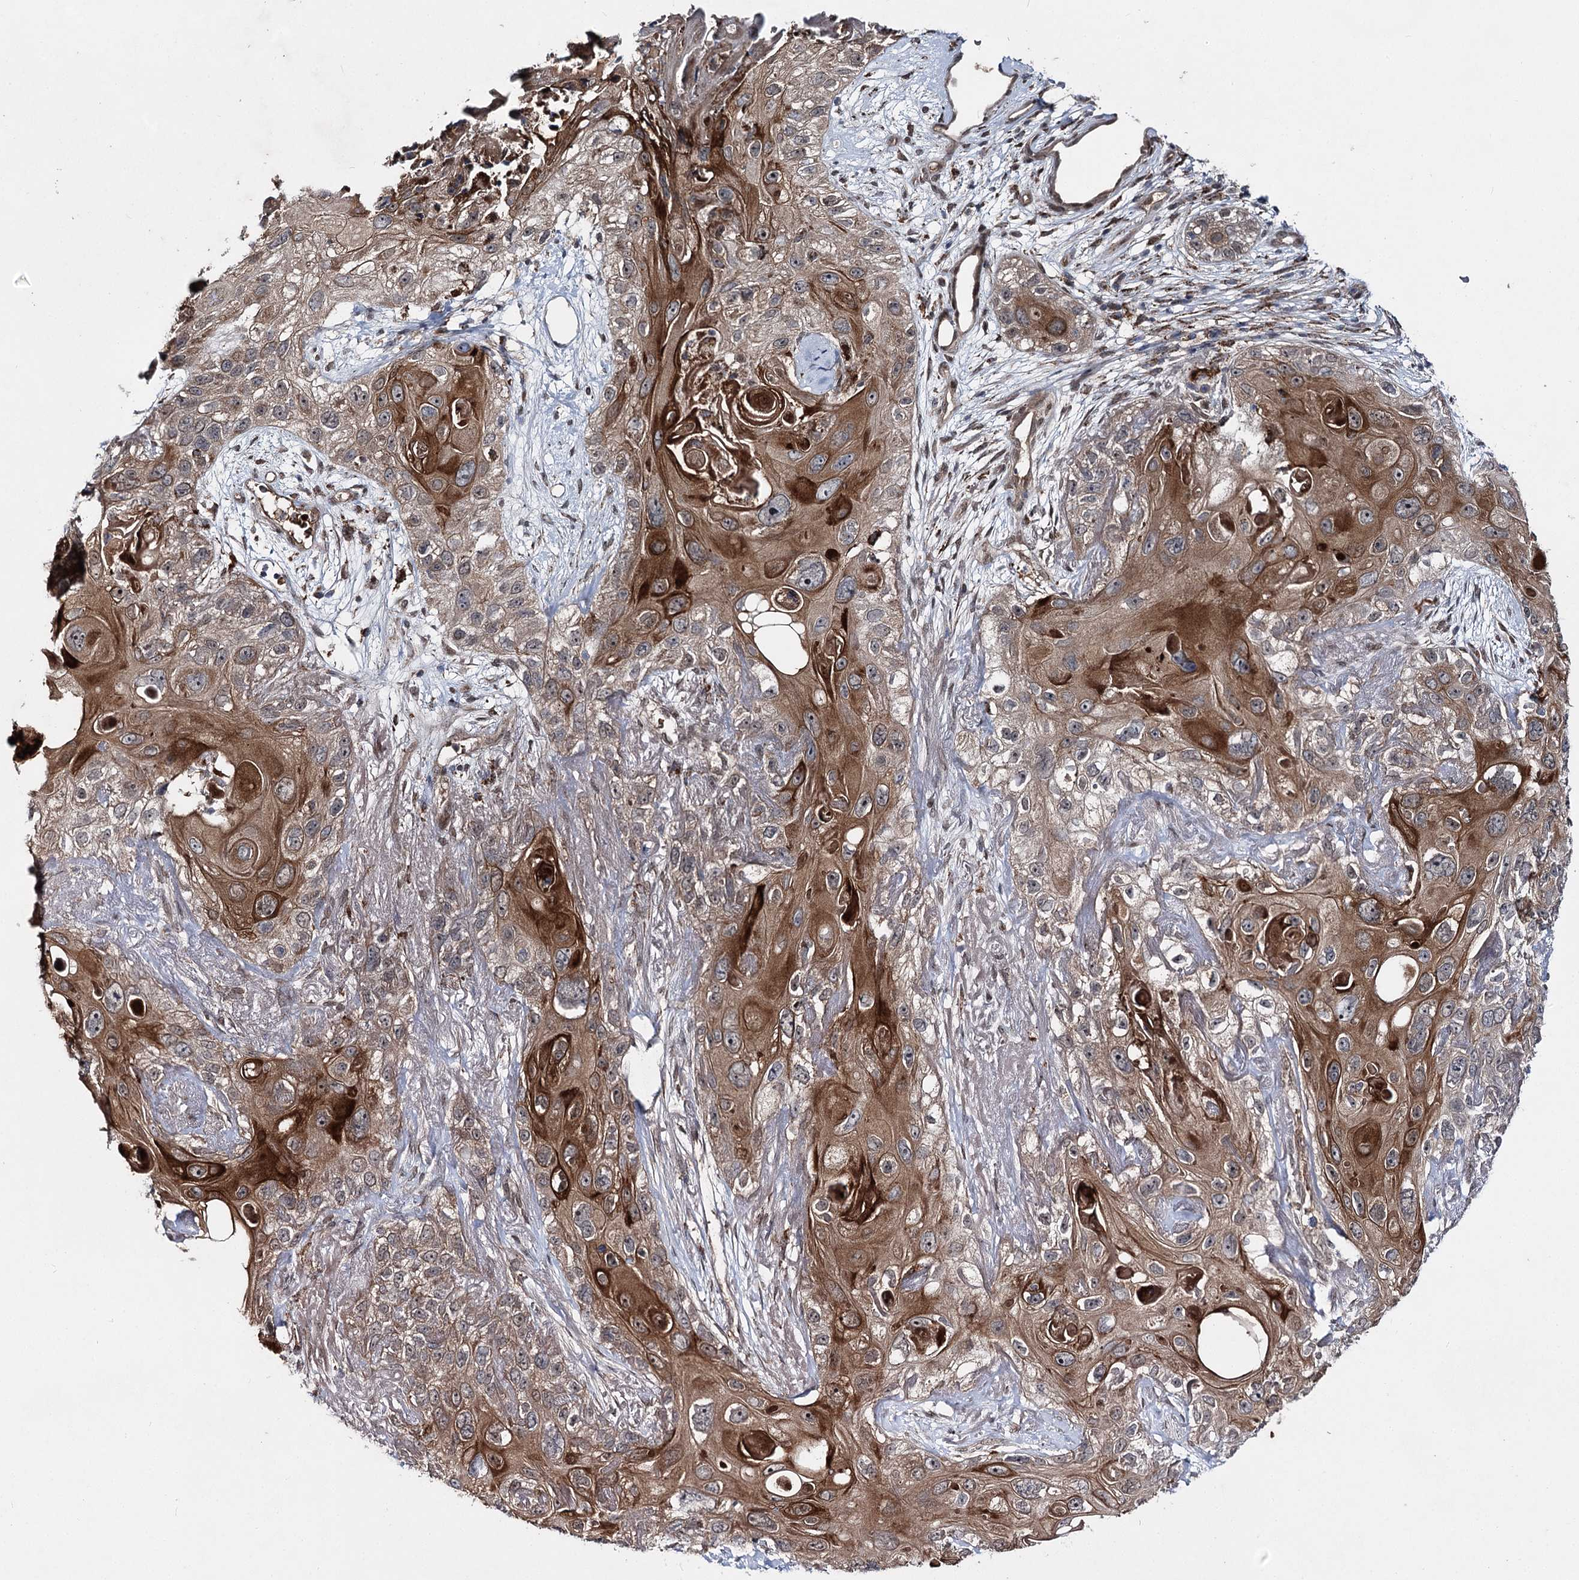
{"staining": {"intensity": "strong", "quantity": "25%-75%", "location": "cytoplasmic/membranous"}, "tissue": "skin cancer", "cell_type": "Tumor cells", "image_type": "cancer", "snomed": [{"axis": "morphology", "description": "Normal tissue, NOS"}, {"axis": "morphology", "description": "Squamous cell carcinoma, NOS"}, {"axis": "topography", "description": "Skin"}], "caption": "Skin cancer (squamous cell carcinoma) was stained to show a protein in brown. There is high levels of strong cytoplasmic/membranous staining in about 25%-75% of tumor cells.", "gene": "MSANTD2", "patient": {"sex": "male", "age": 72}}